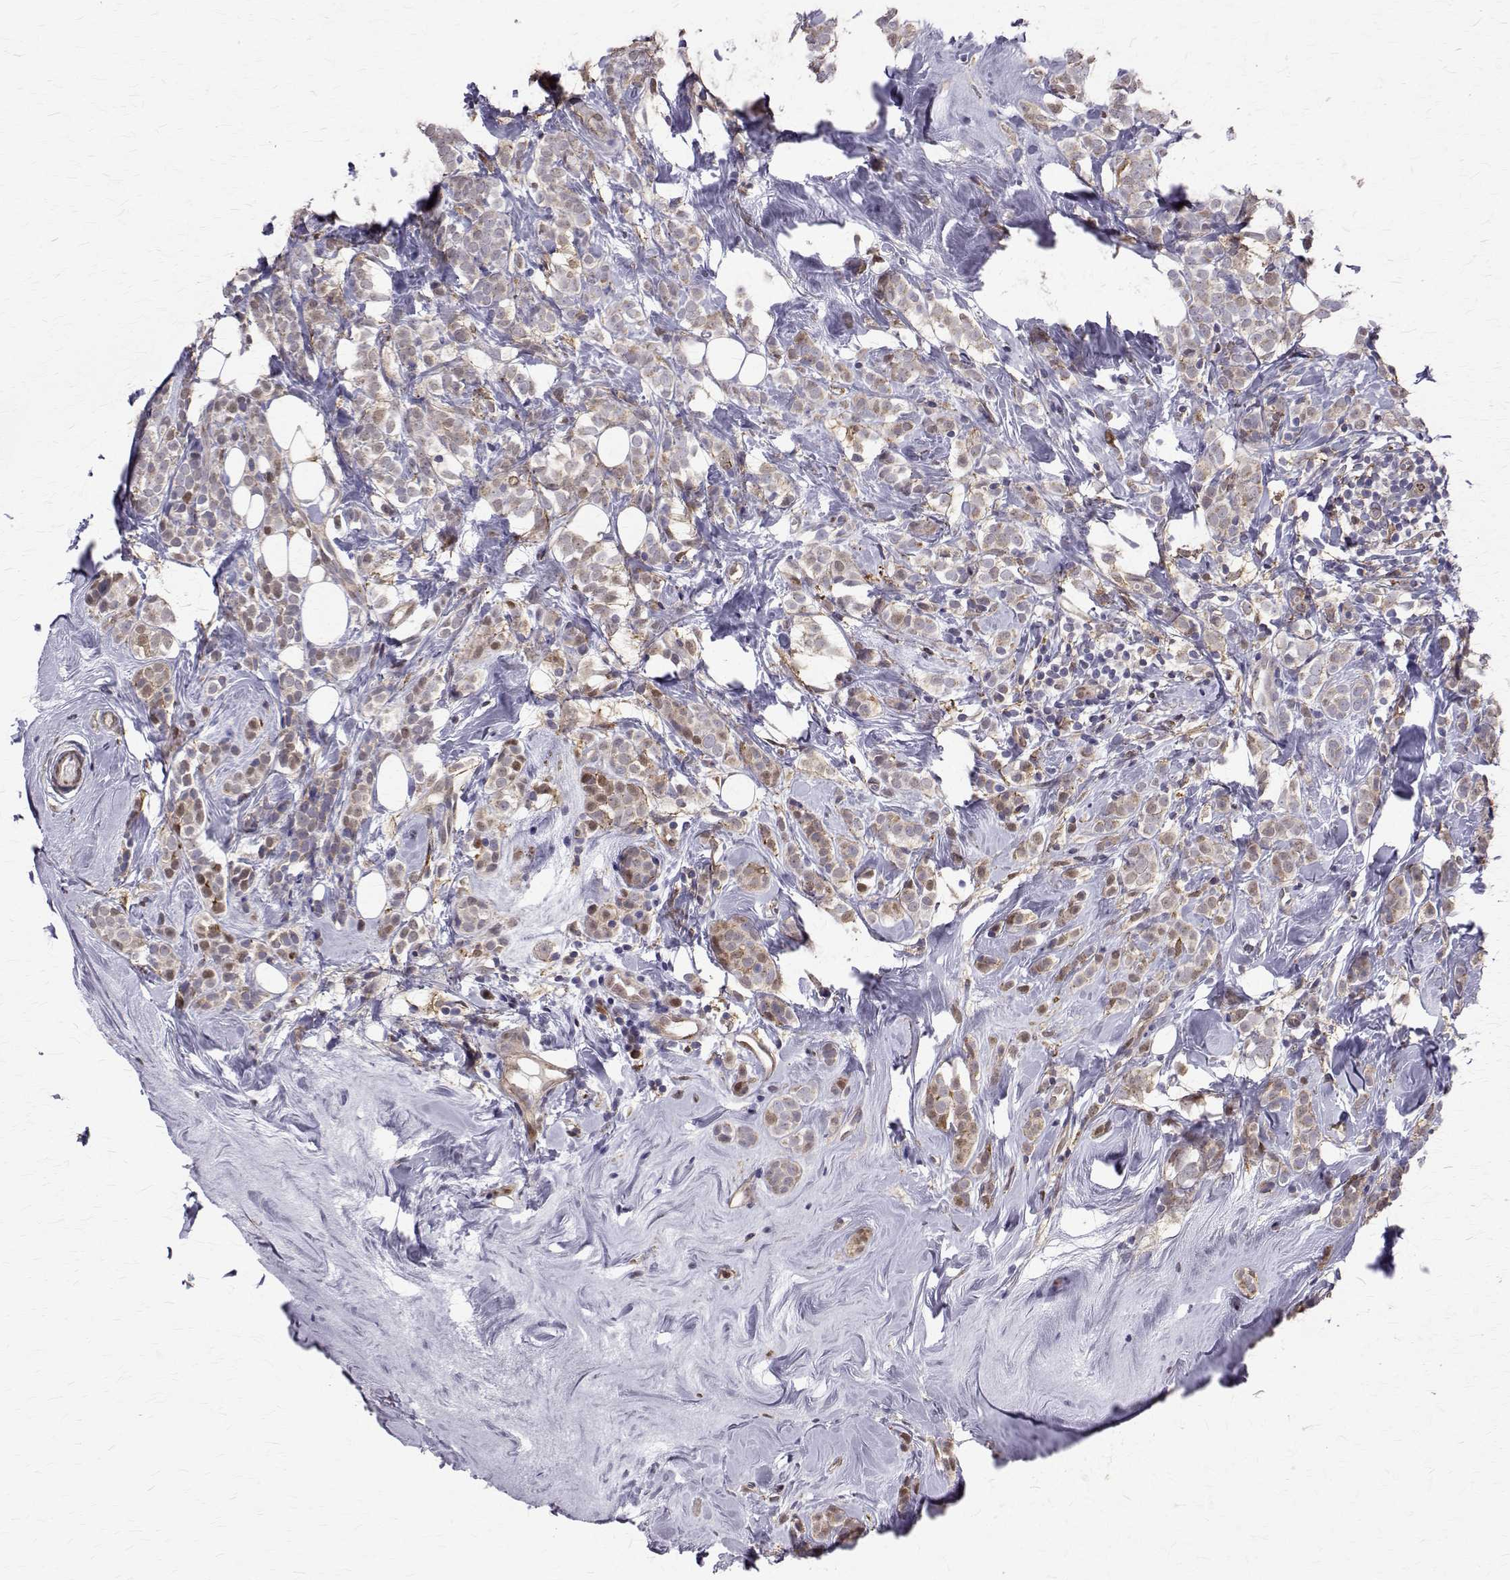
{"staining": {"intensity": "weak", "quantity": "25%-75%", "location": "cytoplasmic/membranous"}, "tissue": "breast cancer", "cell_type": "Tumor cells", "image_type": "cancer", "snomed": [{"axis": "morphology", "description": "Lobular carcinoma"}, {"axis": "topography", "description": "Breast"}], "caption": "High-magnification brightfield microscopy of breast cancer (lobular carcinoma) stained with DAB (brown) and counterstained with hematoxylin (blue). tumor cells exhibit weak cytoplasmic/membranous staining is identified in about25%-75% of cells. (Brightfield microscopy of DAB IHC at high magnification).", "gene": "CCDC89", "patient": {"sex": "female", "age": 49}}